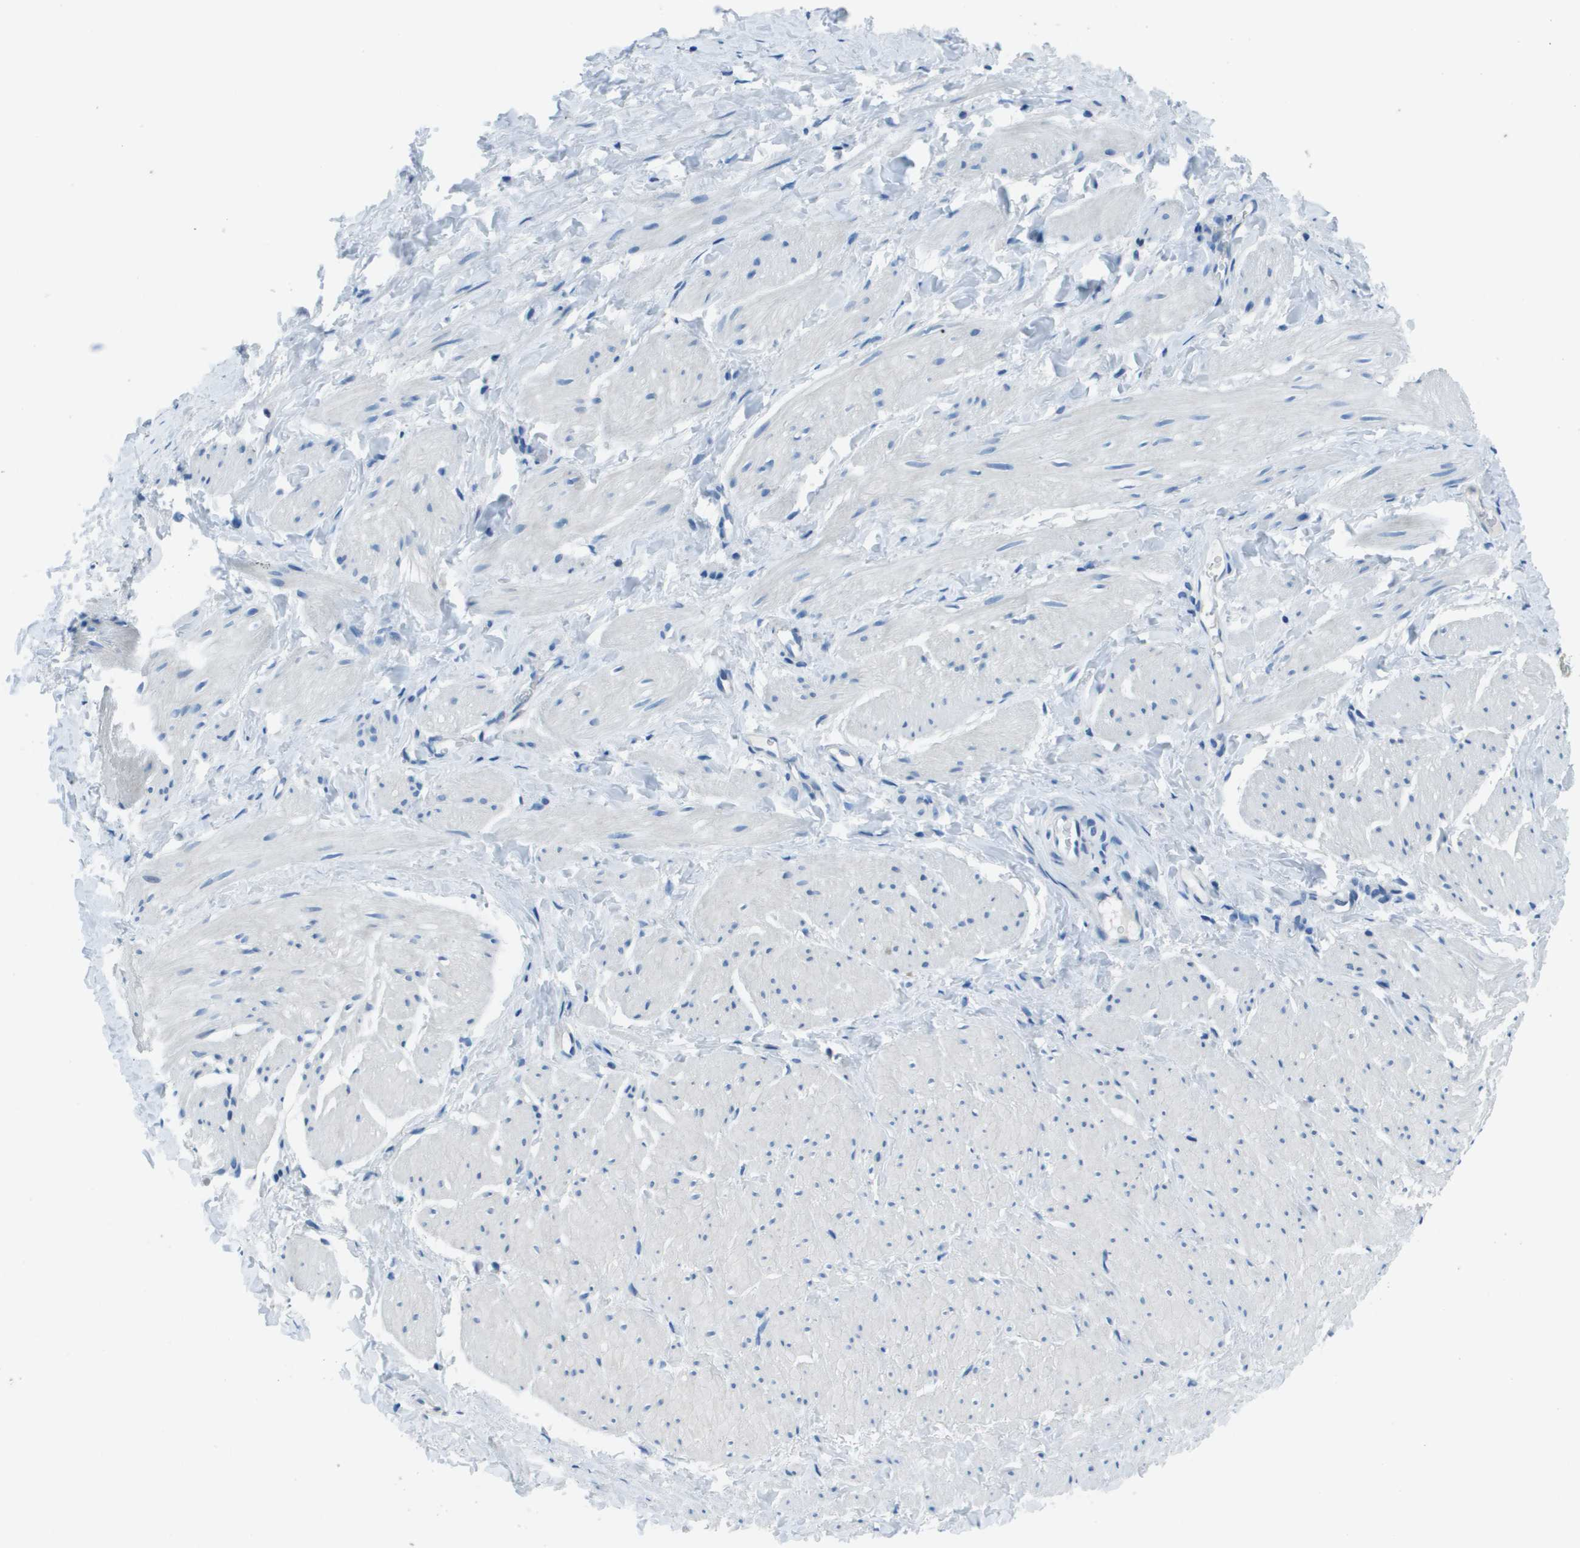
{"staining": {"intensity": "negative", "quantity": "none", "location": "none"}, "tissue": "smooth muscle", "cell_type": "Smooth muscle cells", "image_type": "normal", "snomed": [{"axis": "morphology", "description": "Normal tissue, NOS"}, {"axis": "topography", "description": "Smooth muscle"}], "caption": "Immunohistochemistry (IHC) image of unremarkable smooth muscle stained for a protein (brown), which shows no positivity in smooth muscle cells. Brightfield microscopy of immunohistochemistry stained with DAB (3,3'-diaminobenzidine) (brown) and hematoxylin (blue), captured at high magnification.", "gene": "STIP1", "patient": {"sex": "male", "age": 16}}